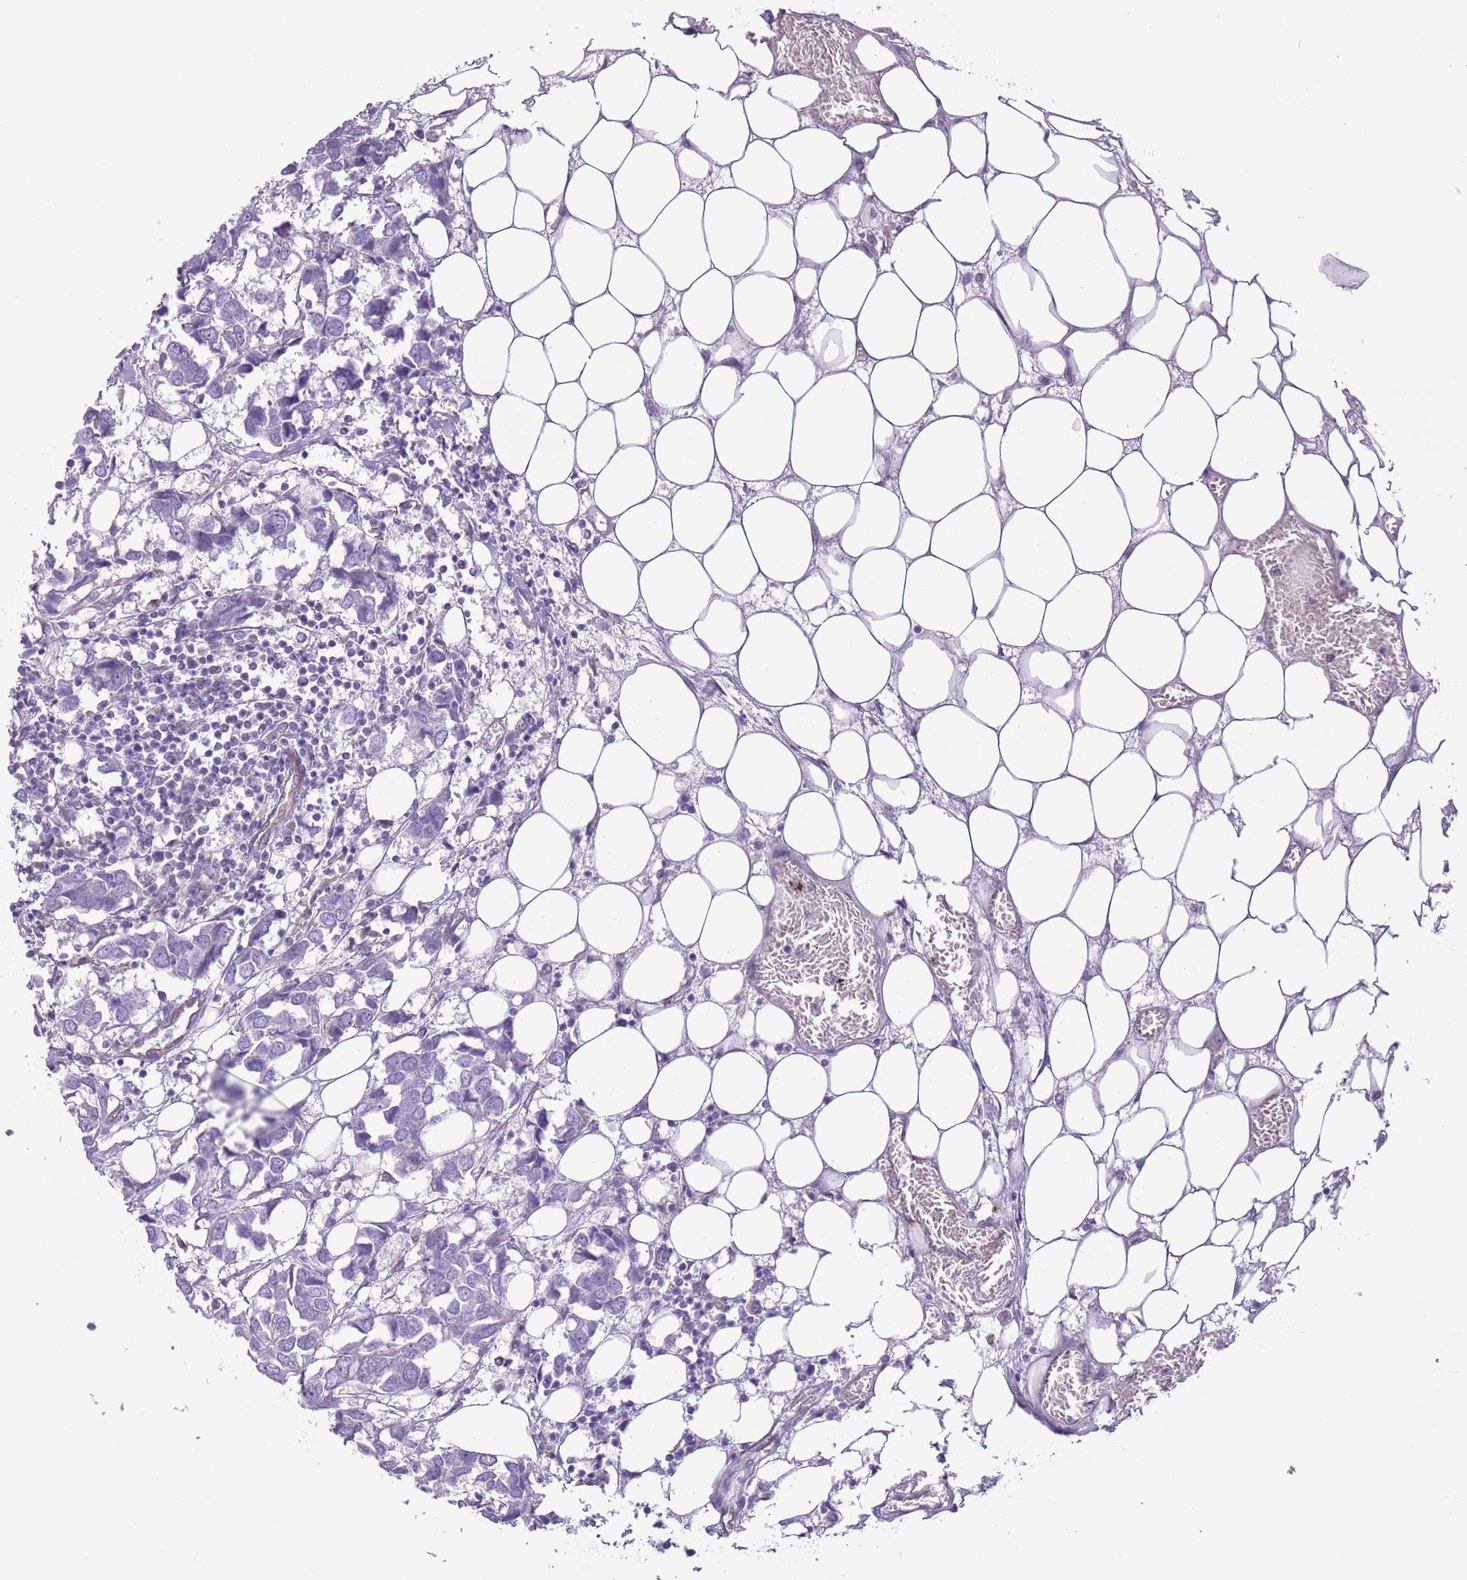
{"staining": {"intensity": "negative", "quantity": "none", "location": "none"}, "tissue": "breast cancer", "cell_type": "Tumor cells", "image_type": "cancer", "snomed": [{"axis": "morphology", "description": "Duct carcinoma"}, {"axis": "topography", "description": "Breast"}], "caption": "Breast cancer was stained to show a protein in brown. There is no significant positivity in tumor cells.", "gene": "RBP3", "patient": {"sex": "female", "age": 83}}